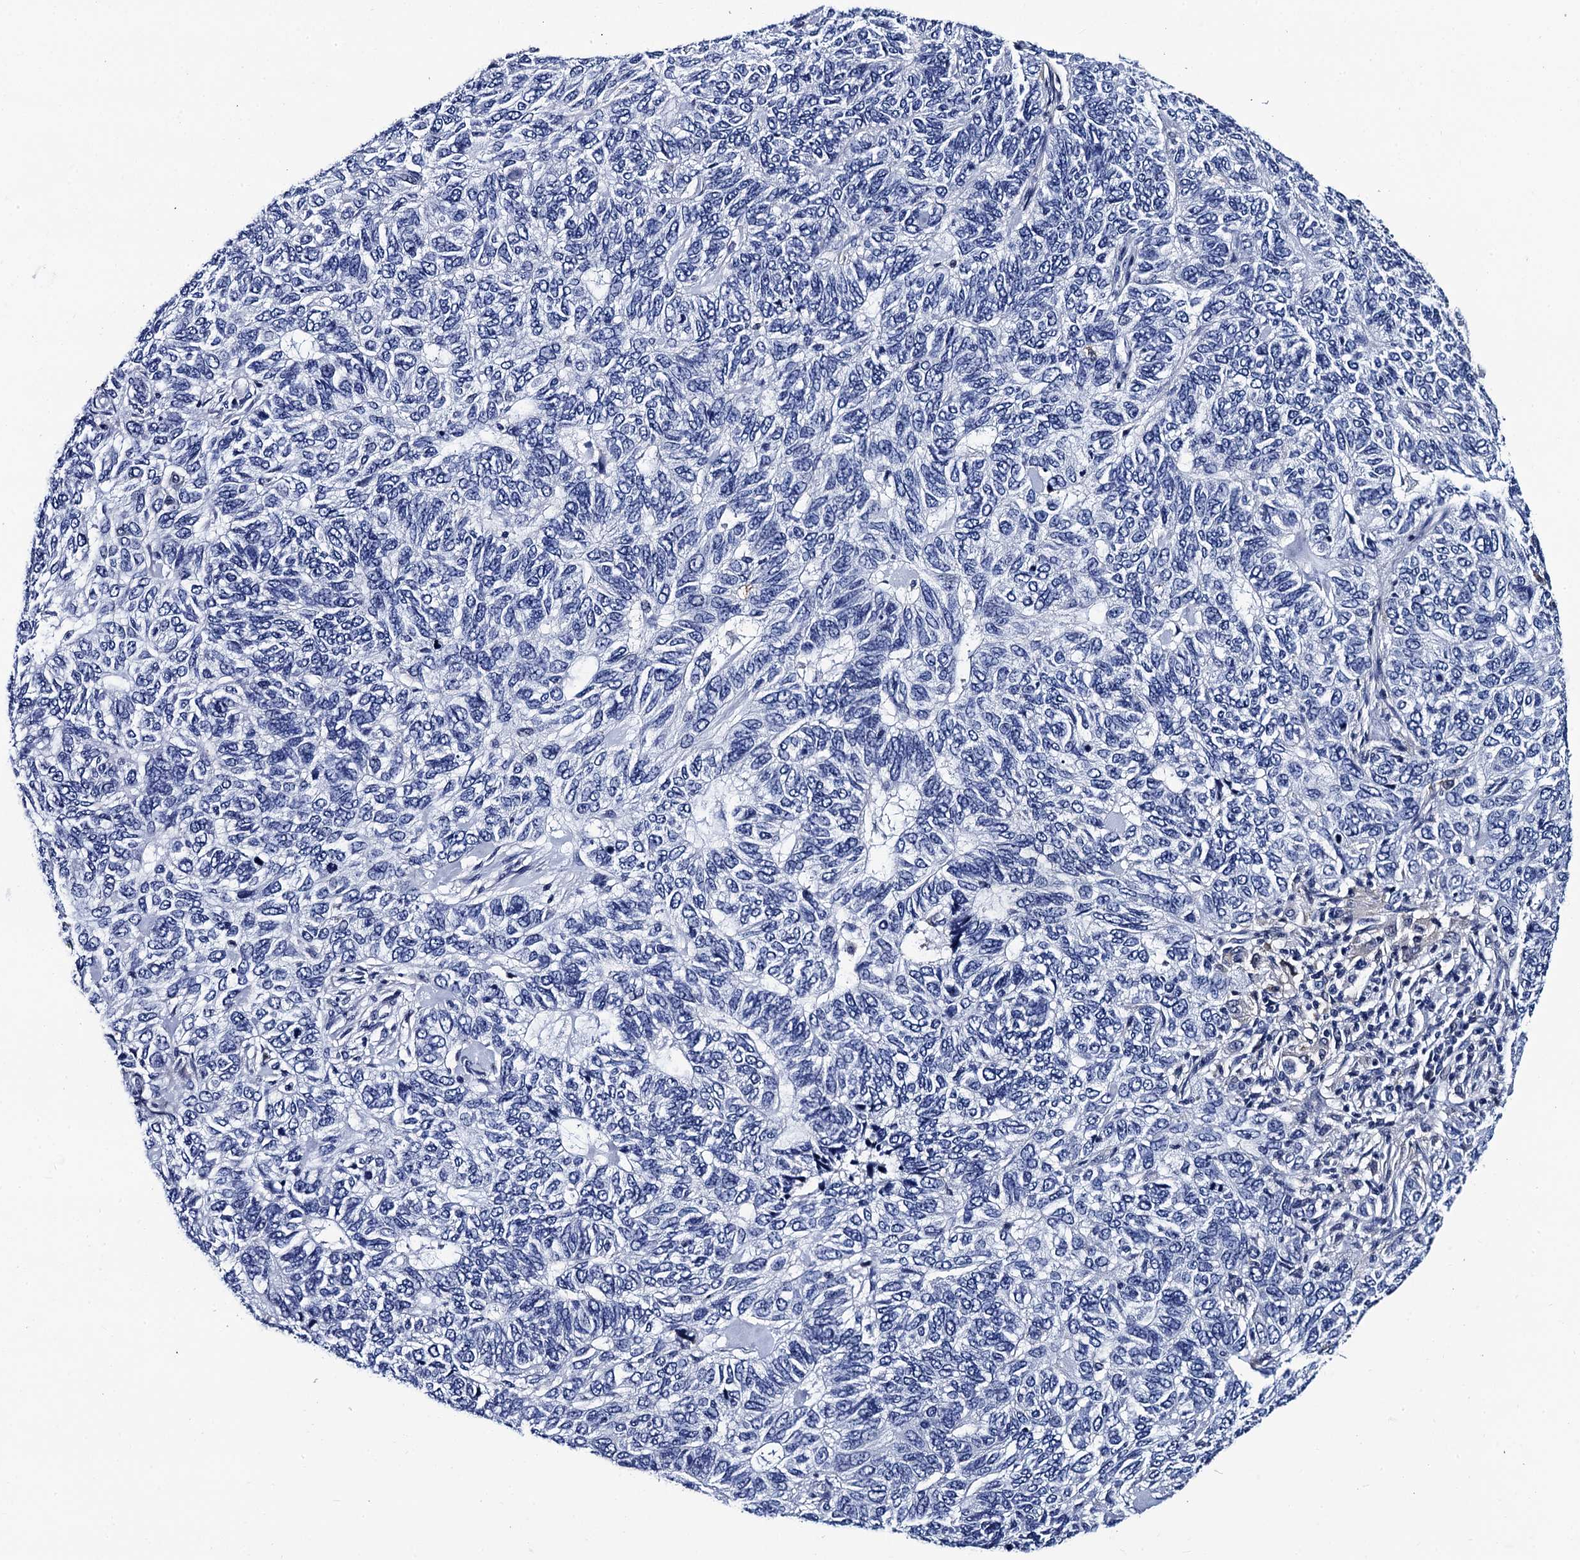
{"staining": {"intensity": "negative", "quantity": "none", "location": "none"}, "tissue": "skin cancer", "cell_type": "Tumor cells", "image_type": "cancer", "snomed": [{"axis": "morphology", "description": "Basal cell carcinoma"}, {"axis": "topography", "description": "Skin"}], "caption": "Immunohistochemistry (IHC) image of basal cell carcinoma (skin) stained for a protein (brown), which shows no staining in tumor cells.", "gene": "LRRC30", "patient": {"sex": "female", "age": 65}}